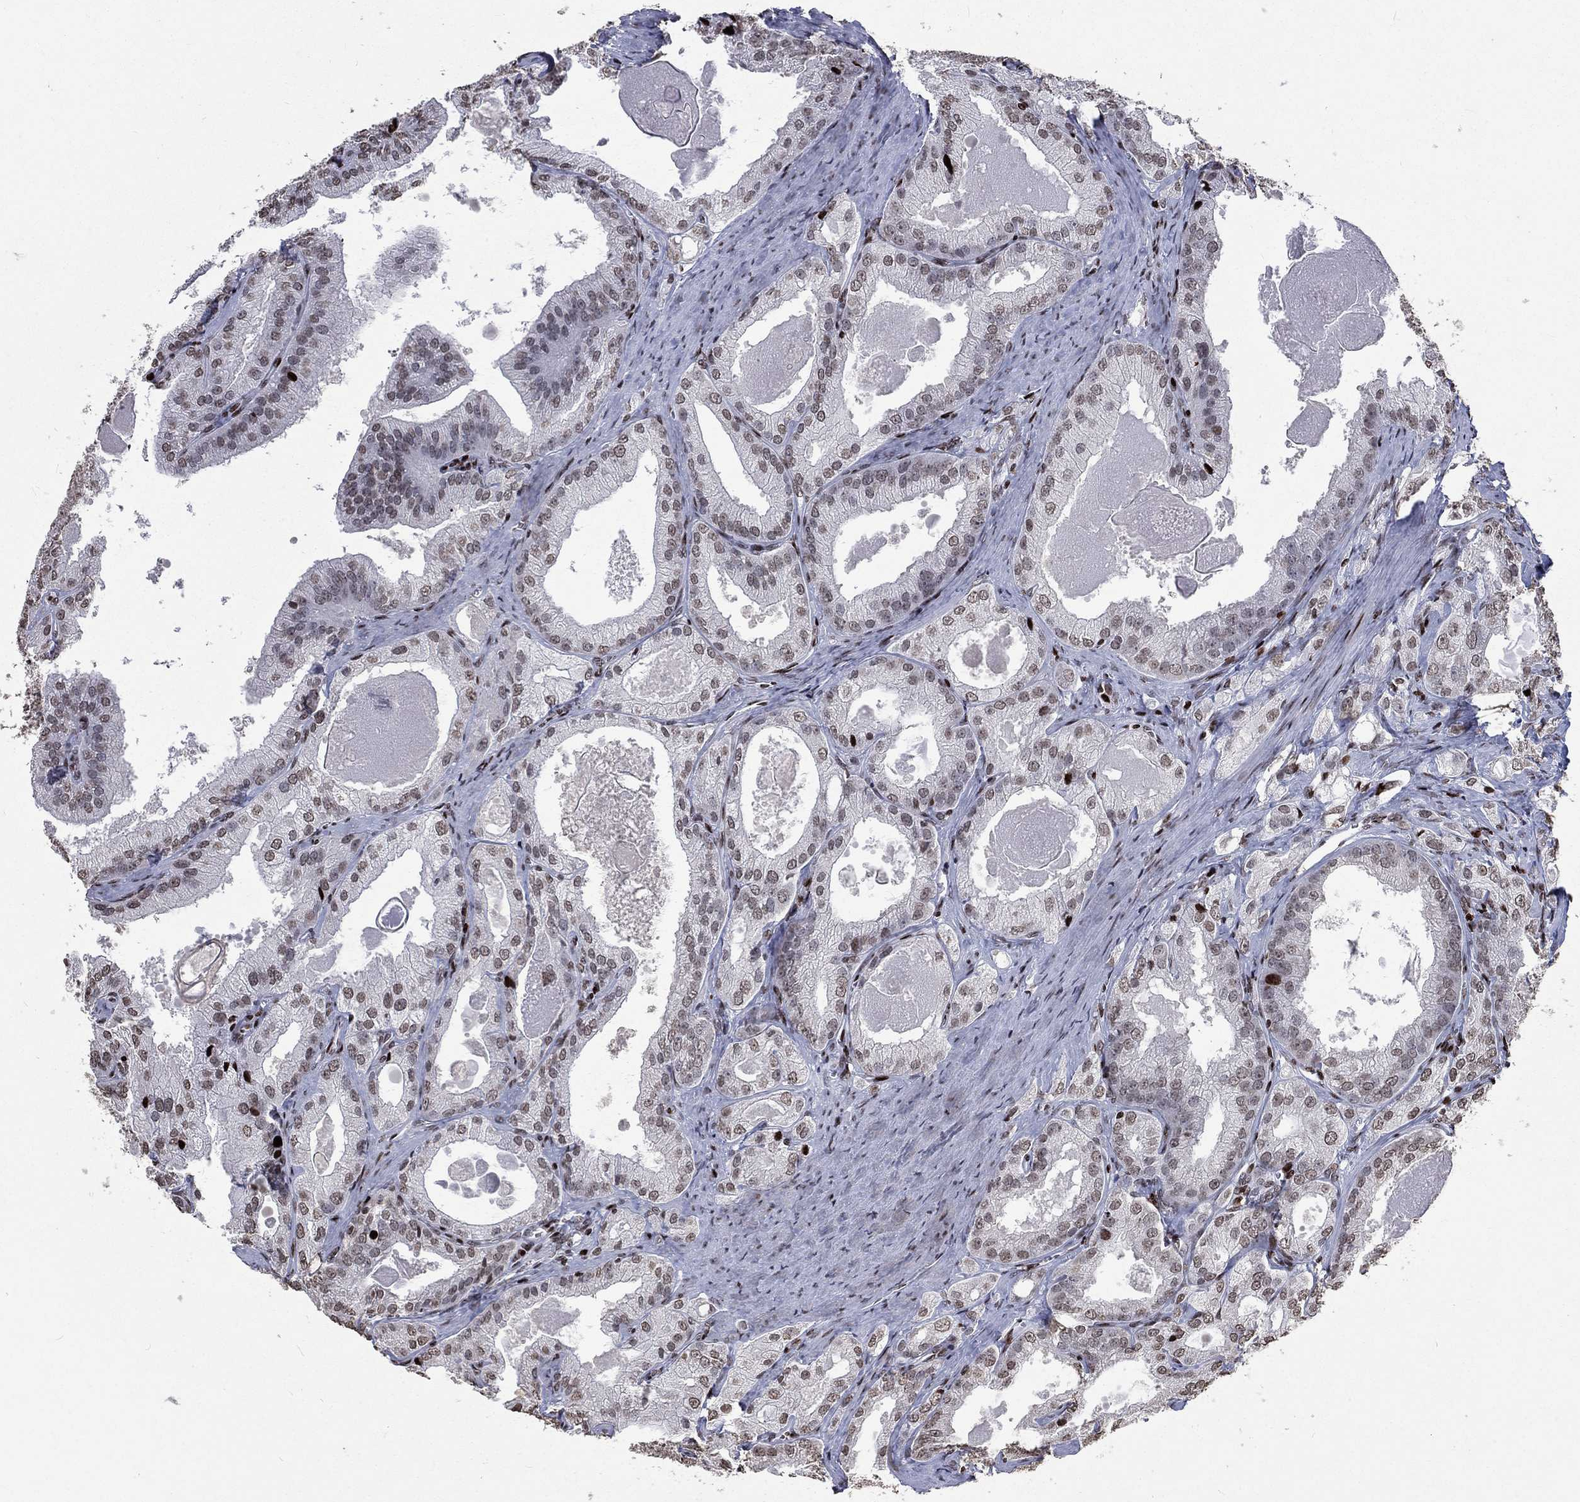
{"staining": {"intensity": "moderate", "quantity": "<25%", "location": "nuclear"}, "tissue": "prostate cancer", "cell_type": "Tumor cells", "image_type": "cancer", "snomed": [{"axis": "morphology", "description": "Adenocarcinoma, NOS"}, {"axis": "morphology", "description": "Adenocarcinoma, High grade"}, {"axis": "topography", "description": "Prostate"}], "caption": "This photomicrograph exhibits immunohistochemistry (IHC) staining of prostate cancer (adenocarcinoma), with low moderate nuclear expression in approximately <25% of tumor cells.", "gene": "SRSF3", "patient": {"sex": "male", "age": 70}}